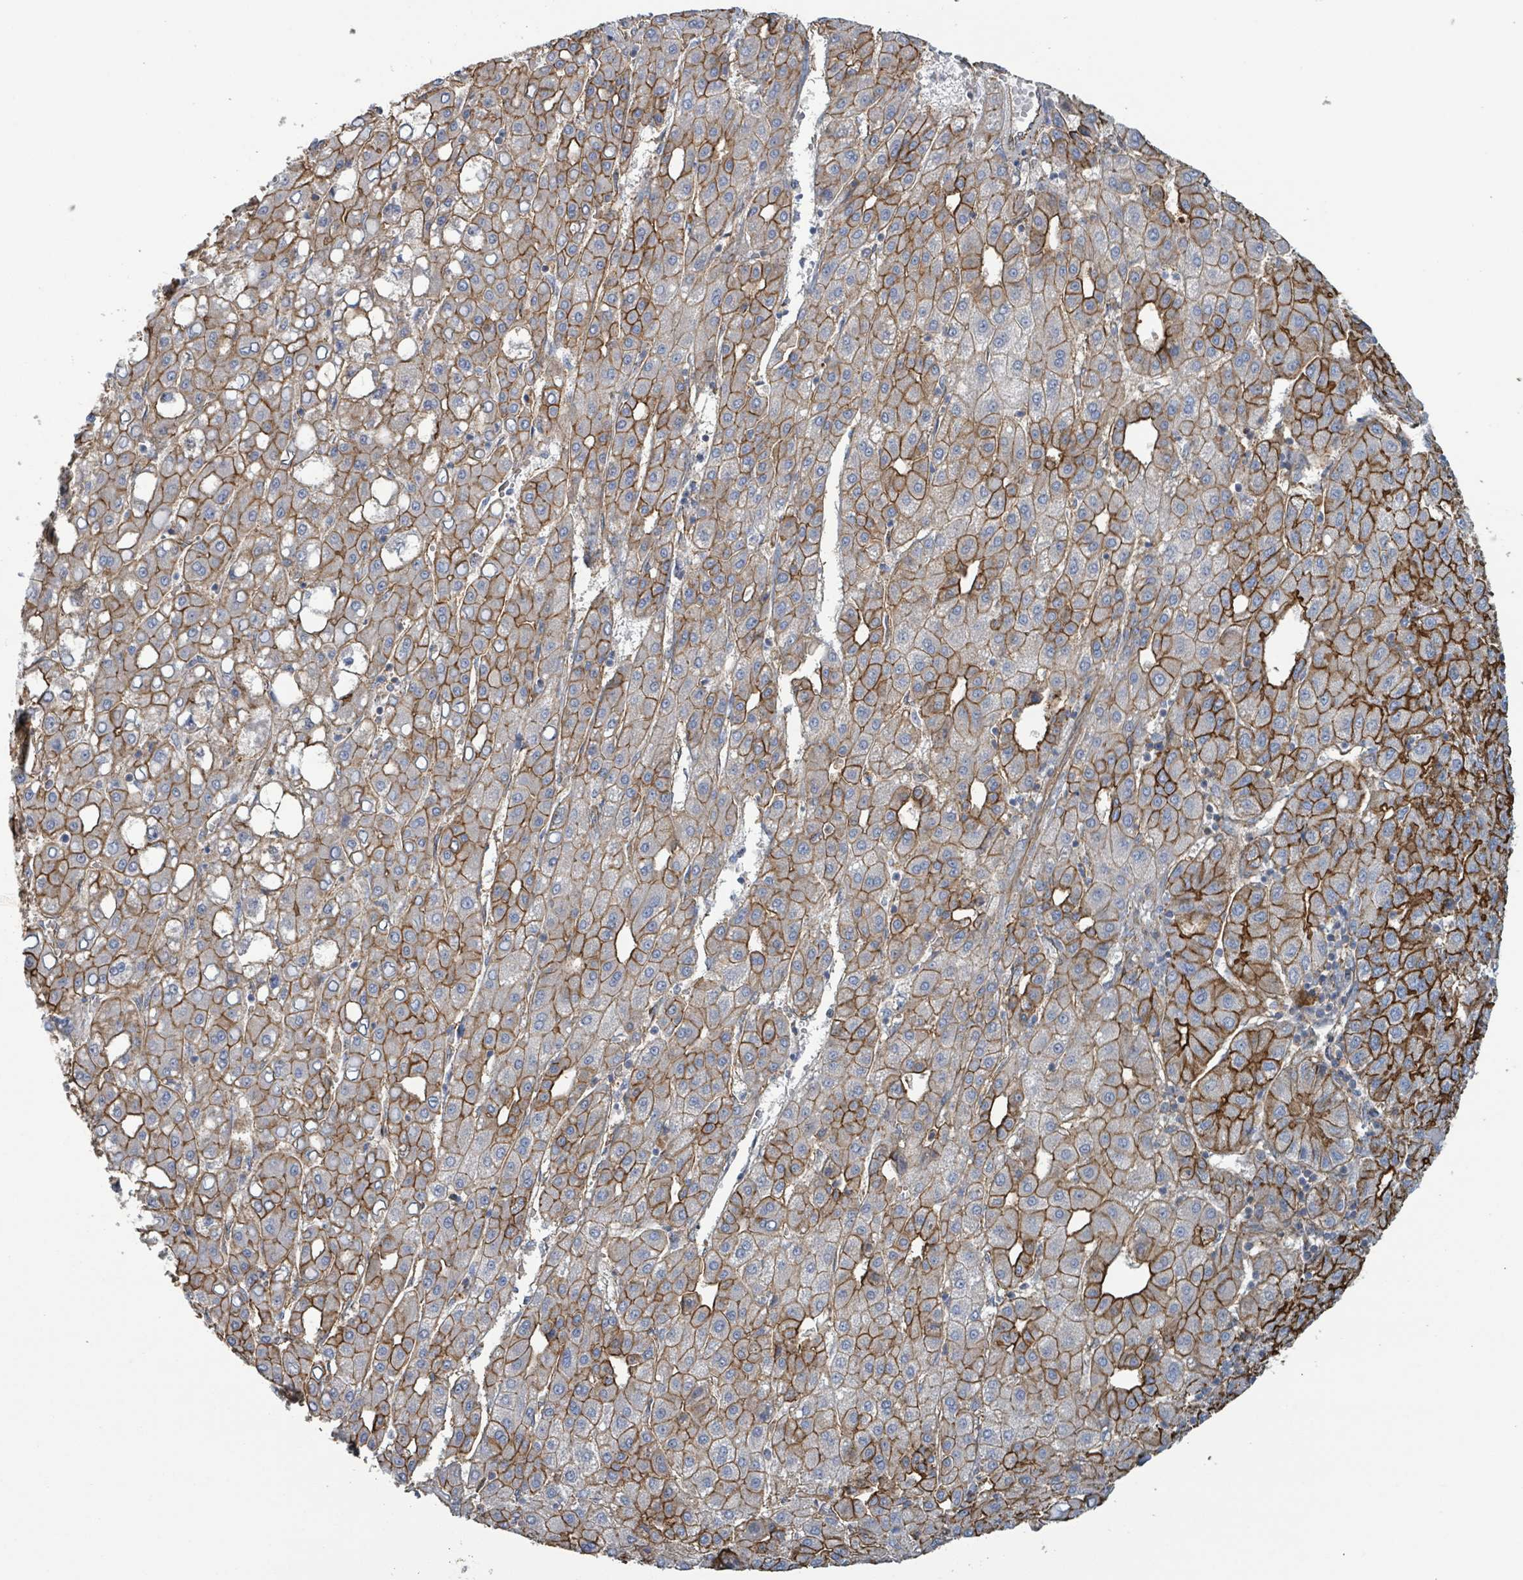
{"staining": {"intensity": "strong", "quantity": ">75%", "location": "cytoplasmic/membranous"}, "tissue": "liver cancer", "cell_type": "Tumor cells", "image_type": "cancer", "snomed": [{"axis": "morphology", "description": "Carcinoma, Hepatocellular, NOS"}, {"axis": "topography", "description": "Liver"}], "caption": "A micrograph showing strong cytoplasmic/membranous staining in about >75% of tumor cells in liver cancer, as visualized by brown immunohistochemical staining.", "gene": "LDOC1", "patient": {"sex": "male", "age": 65}}